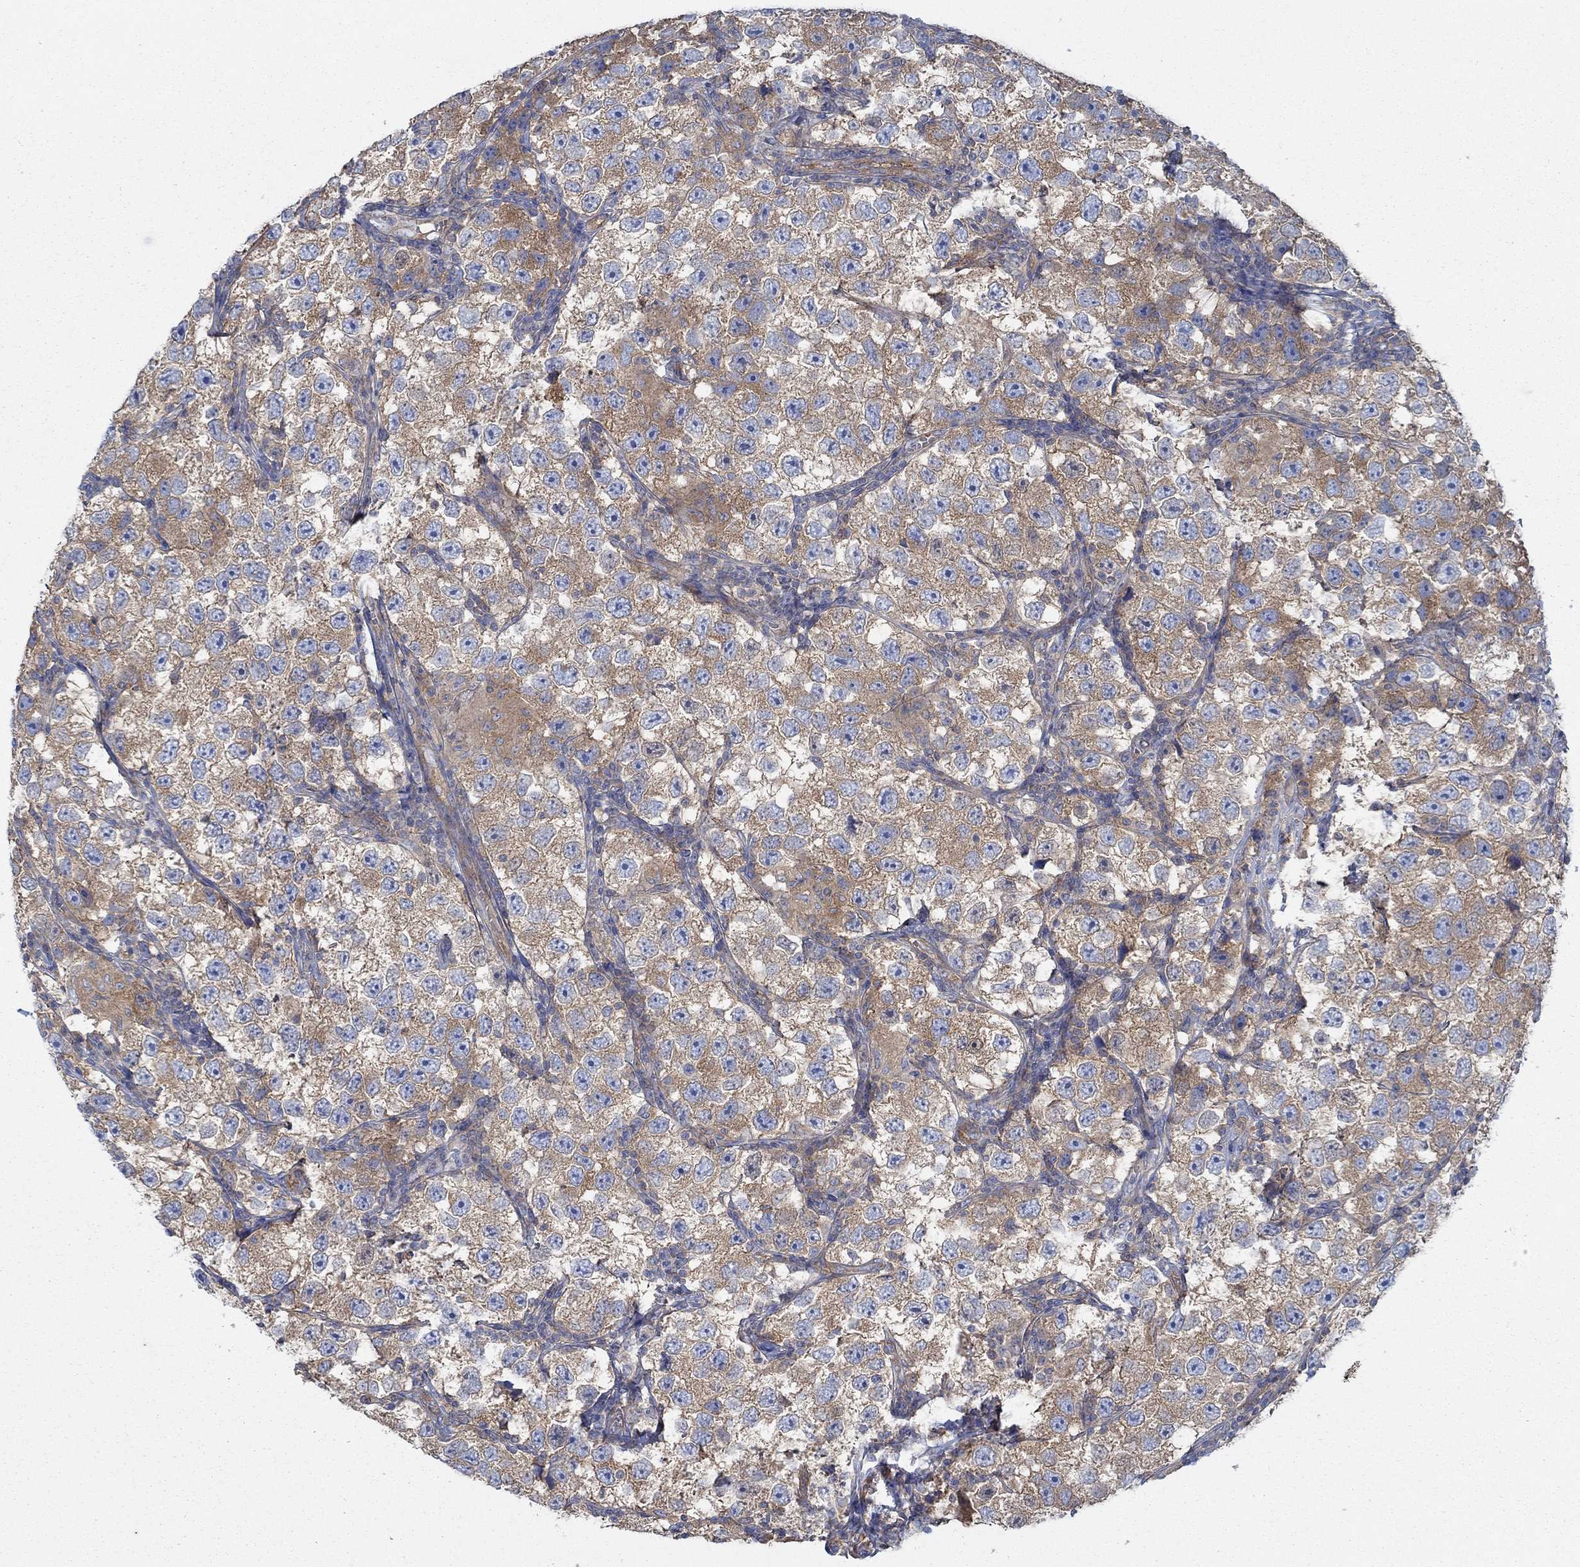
{"staining": {"intensity": "moderate", "quantity": ">75%", "location": "cytoplasmic/membranous"}, "tissue": "testis cancer", "cell_type": "Tumor cells", "image_type": "cancer", "snomed": [{"axis": "morphology", "description": "Seminoma, NOS"}, {"axis": "topography", "description": "Testis"}], "caption": "An image of human testis seminoma stained for a protein shows moderate cytoplasmic/membranous brown staining in tumor cells.", "gene": "SPAG9", "patient": {"sex": "male", "age": 26}}